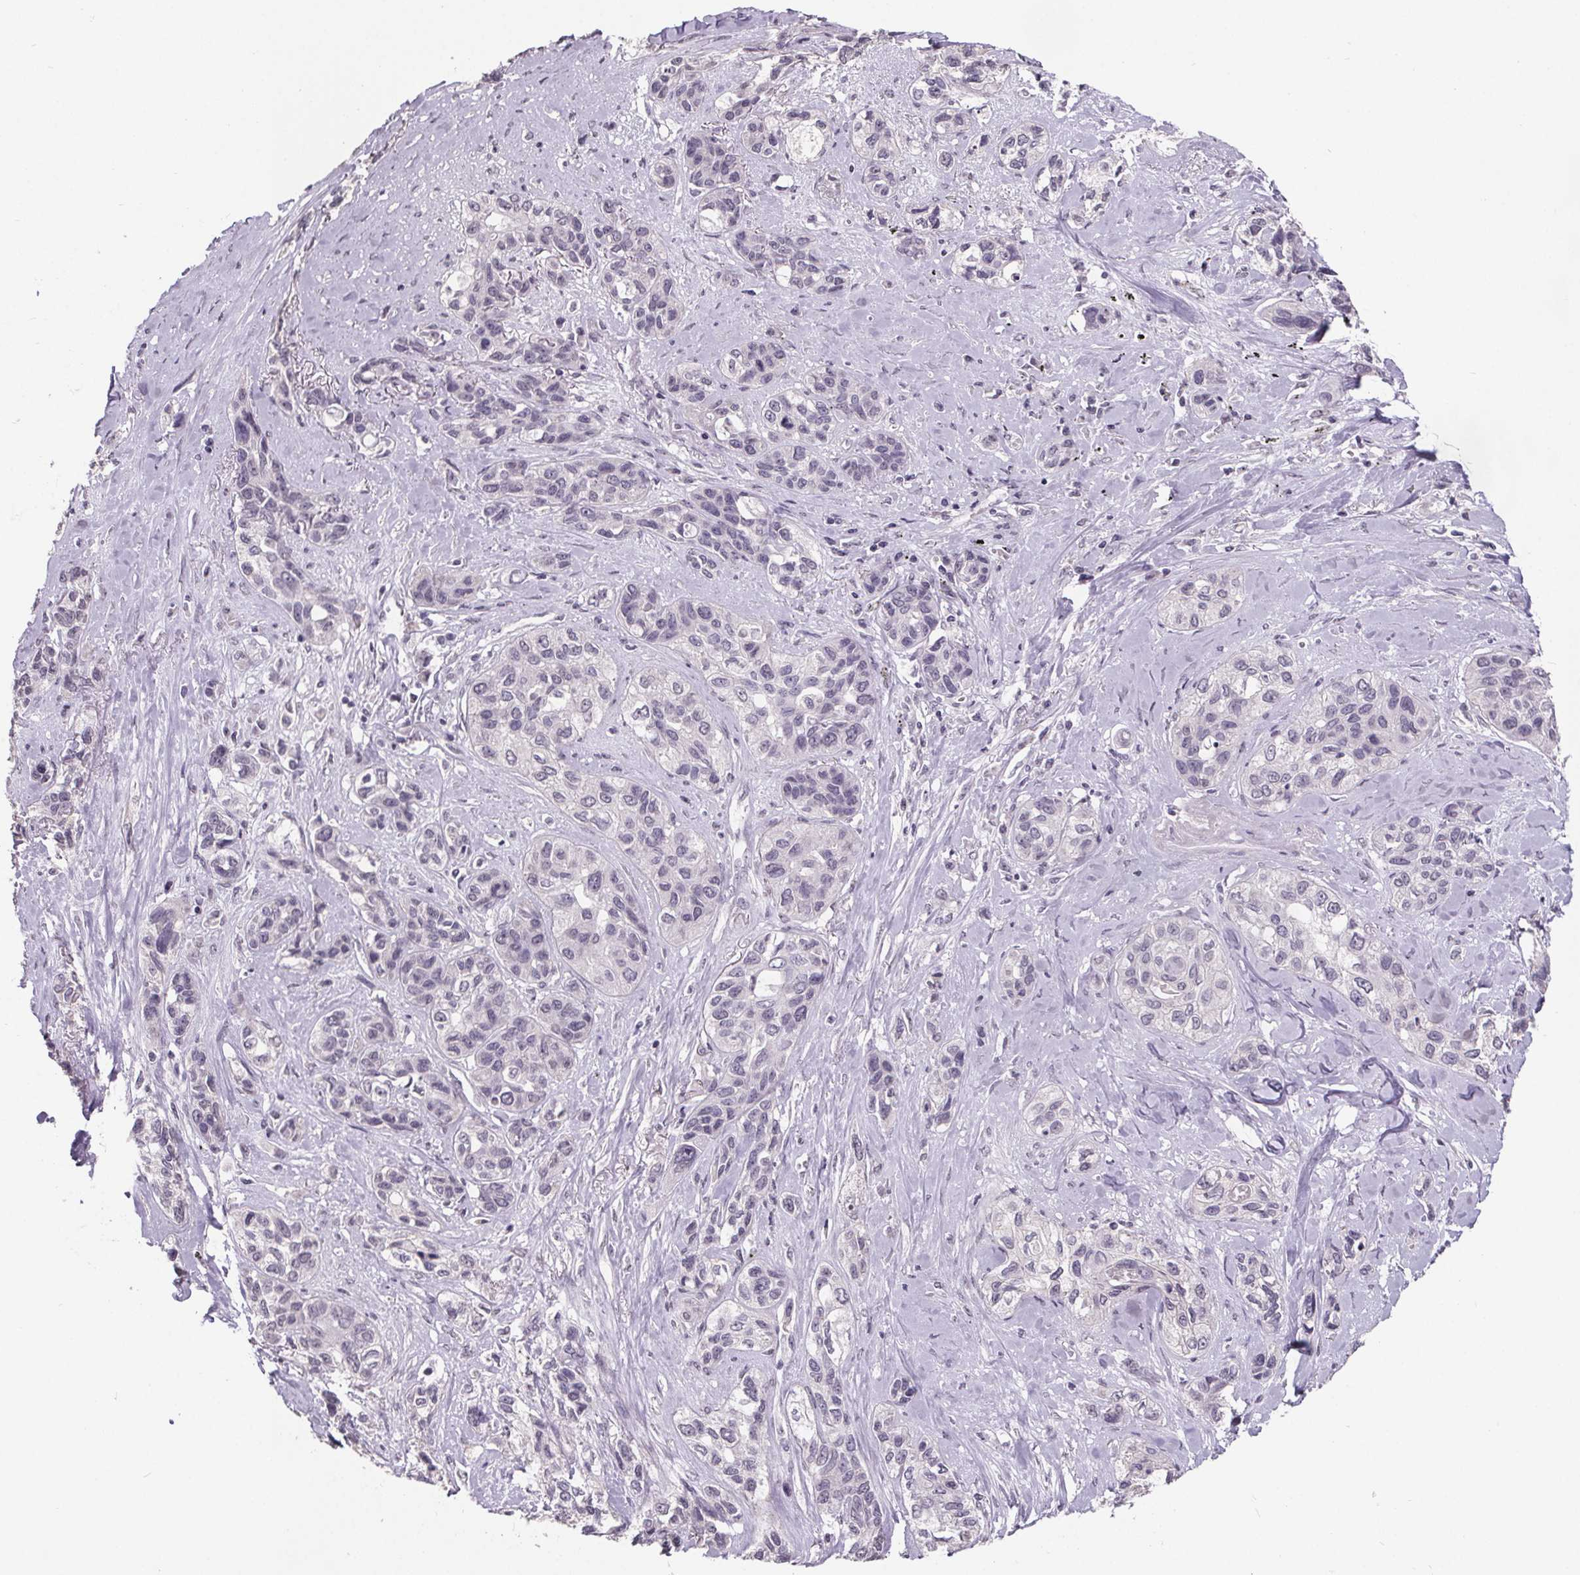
{"staining": {"intensity": "negative", "quantity": "none", "location": "none"}, "tissue": "lung cancer", "cell_type": "Tumor cells", "image_type": "cancer", "snomed": [{"axis": "morphology", "description": "Squamous cell carcinoma, NOS"}, {"axis": "topography", "description": "Lung"}], "caption": "The image exhibits no significant expression in tumor cells of squamous cell carcinoma (lung).", "gene": "NKX6-1", "patient": {"sex": "female", "age": 70}}